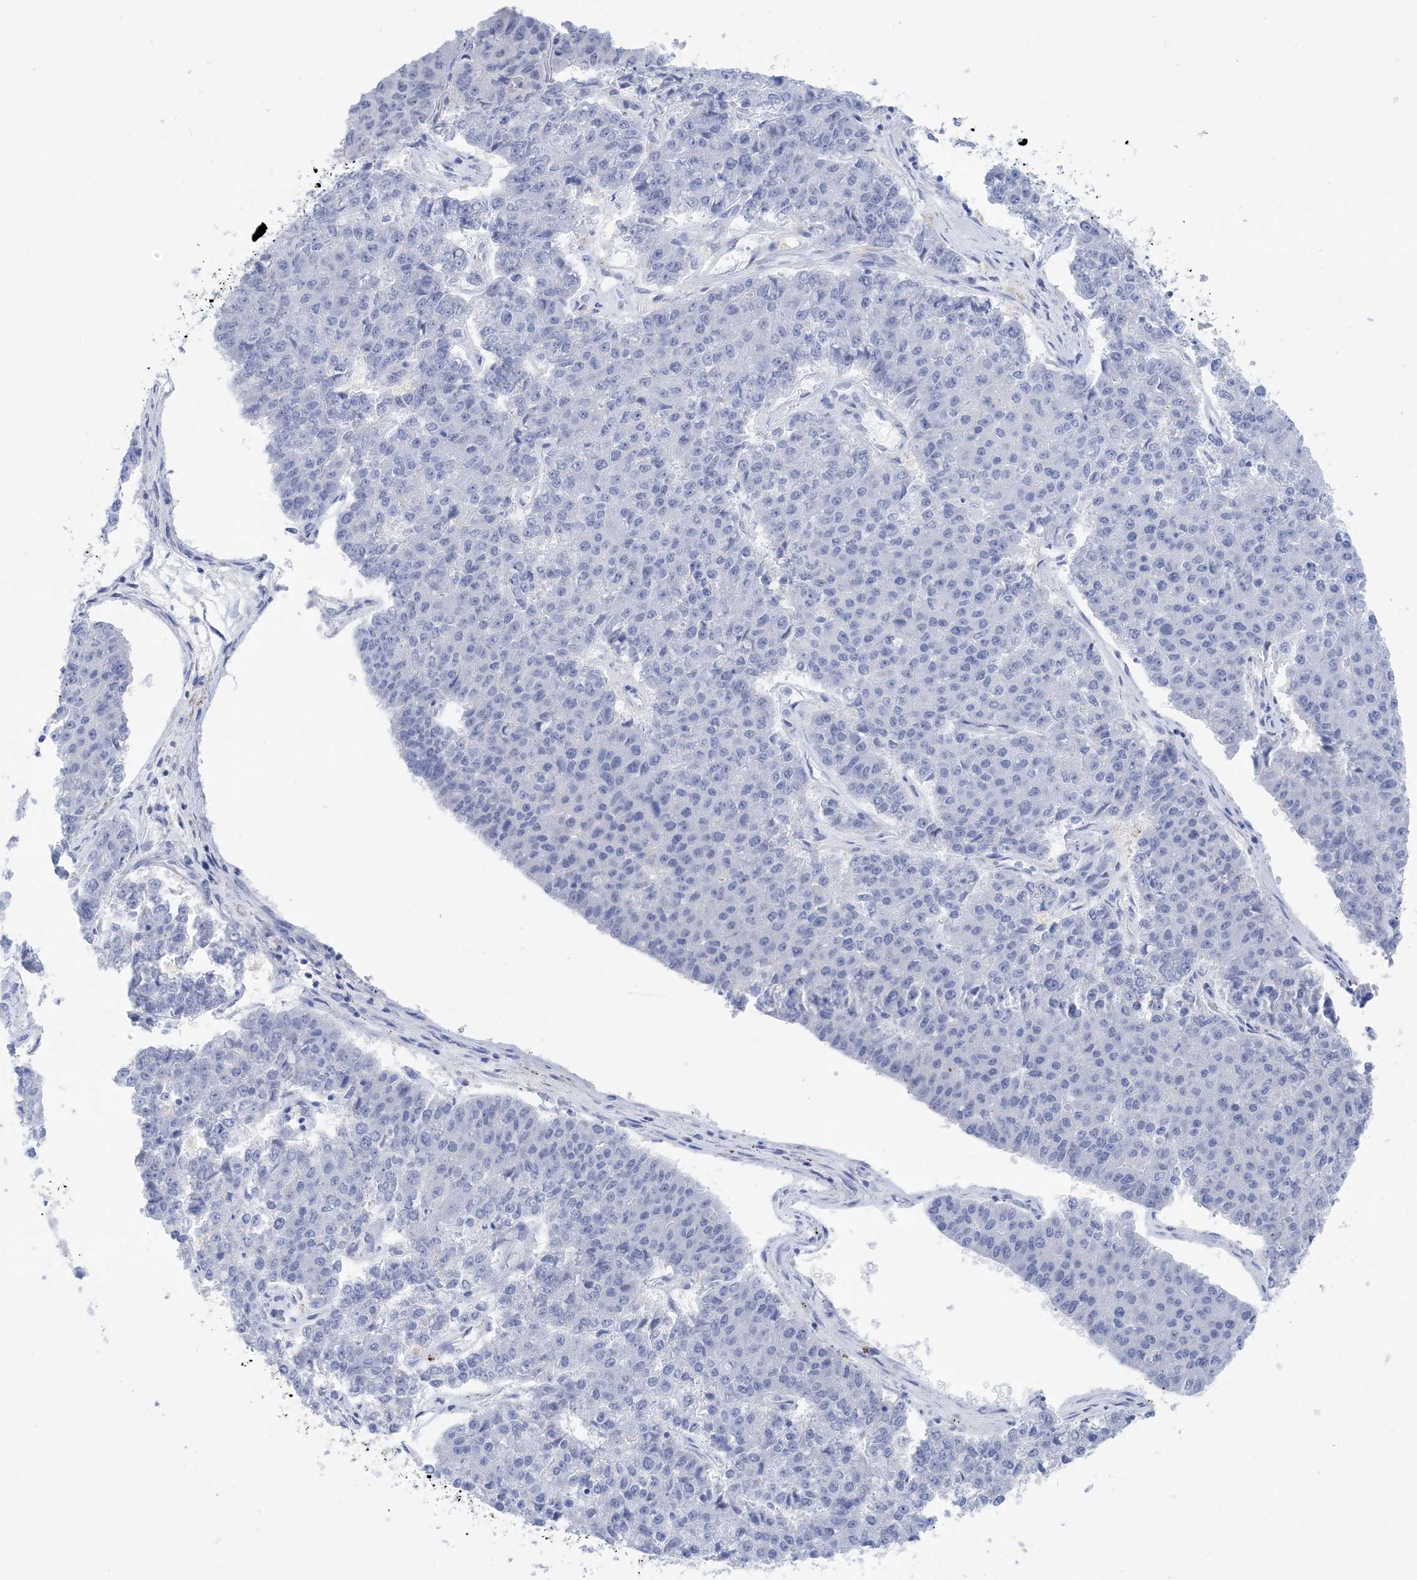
{"staining": {"intensity": "negative", "quantity": "none", "location": "none"}, "tissue": "pancreatic cancer", "cell_type": "Tumor cells", "image_type": "cancer", "snomed": [{"axis": "morphology", "description": "Adenocarcinoma, NOS"}, {"axis": "topography", "description": "Pancreas"}], "caption": "Protein analysis of pancreatic adenocarcinoma displays no significant expression in tumor cells. The staining was performed using DAB (3,3'-diaminobenzidine) to visualize the protein expression in brown, while the nuclei were stained in blue with hematoxylin (Magnification: 20x).", "gene": "SH3YL1", "patient": {"sex": "male", "age": 50}}